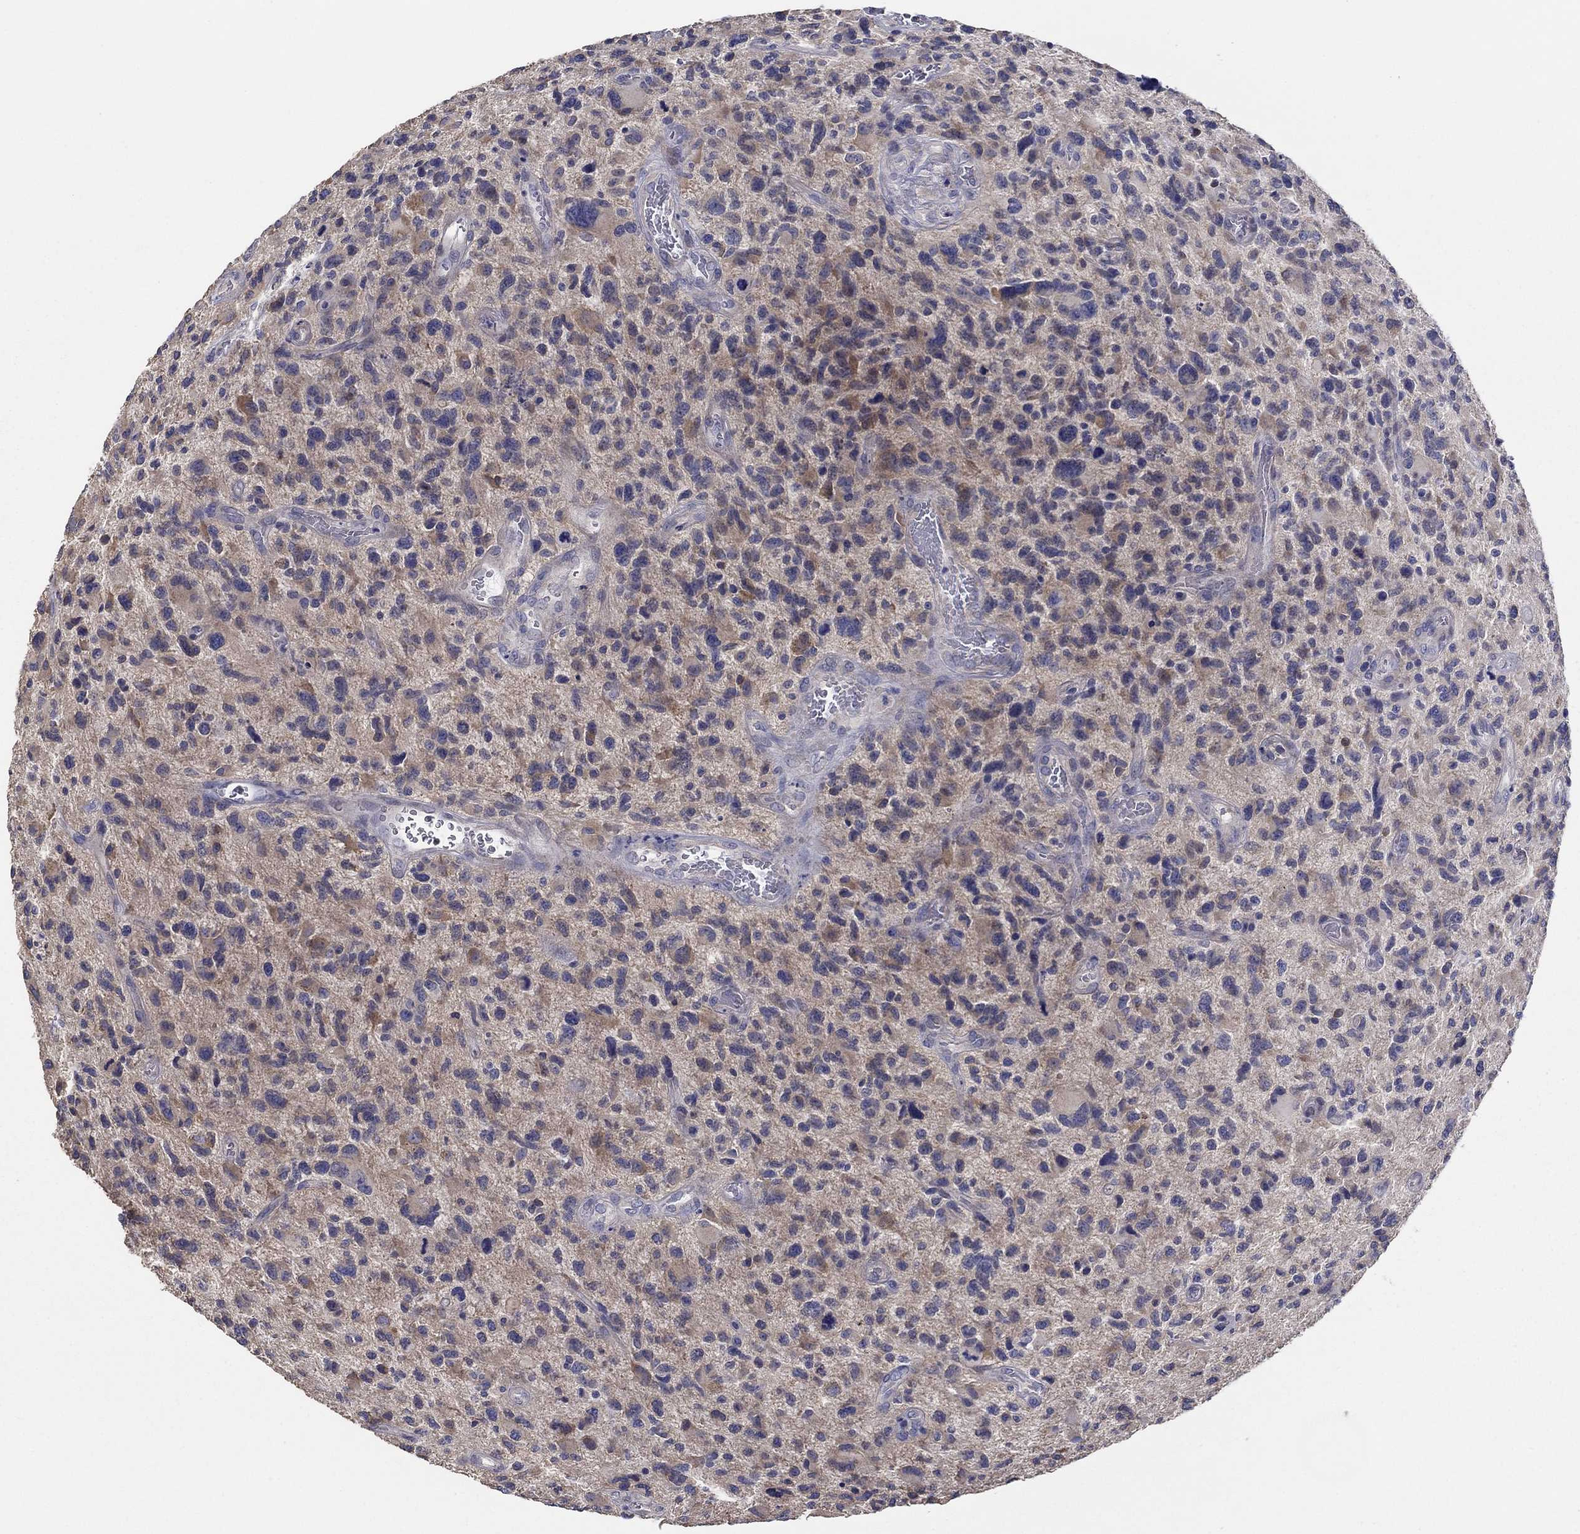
{"staining": {"intensity": "negative", "quantity": "none", "location": "none"}, "tissue": "glioma", "cell_type": "Tumor cells", "image_type": "cancer", "snomed": [{"axis": "morphology", "description": "Glioma, malignant, NOS"}, {"axis": "morphology", "description": "Glioma, malignant, High grade"}, {"axis": "topography", "description": "Brain"}], "caption": "Malignant glioma stained for a protein using immunohistochemistry (IHC) displays no staining tumor cells.", "gene": "DOCK3", "patient": {"sex": "female", "age": 71}}